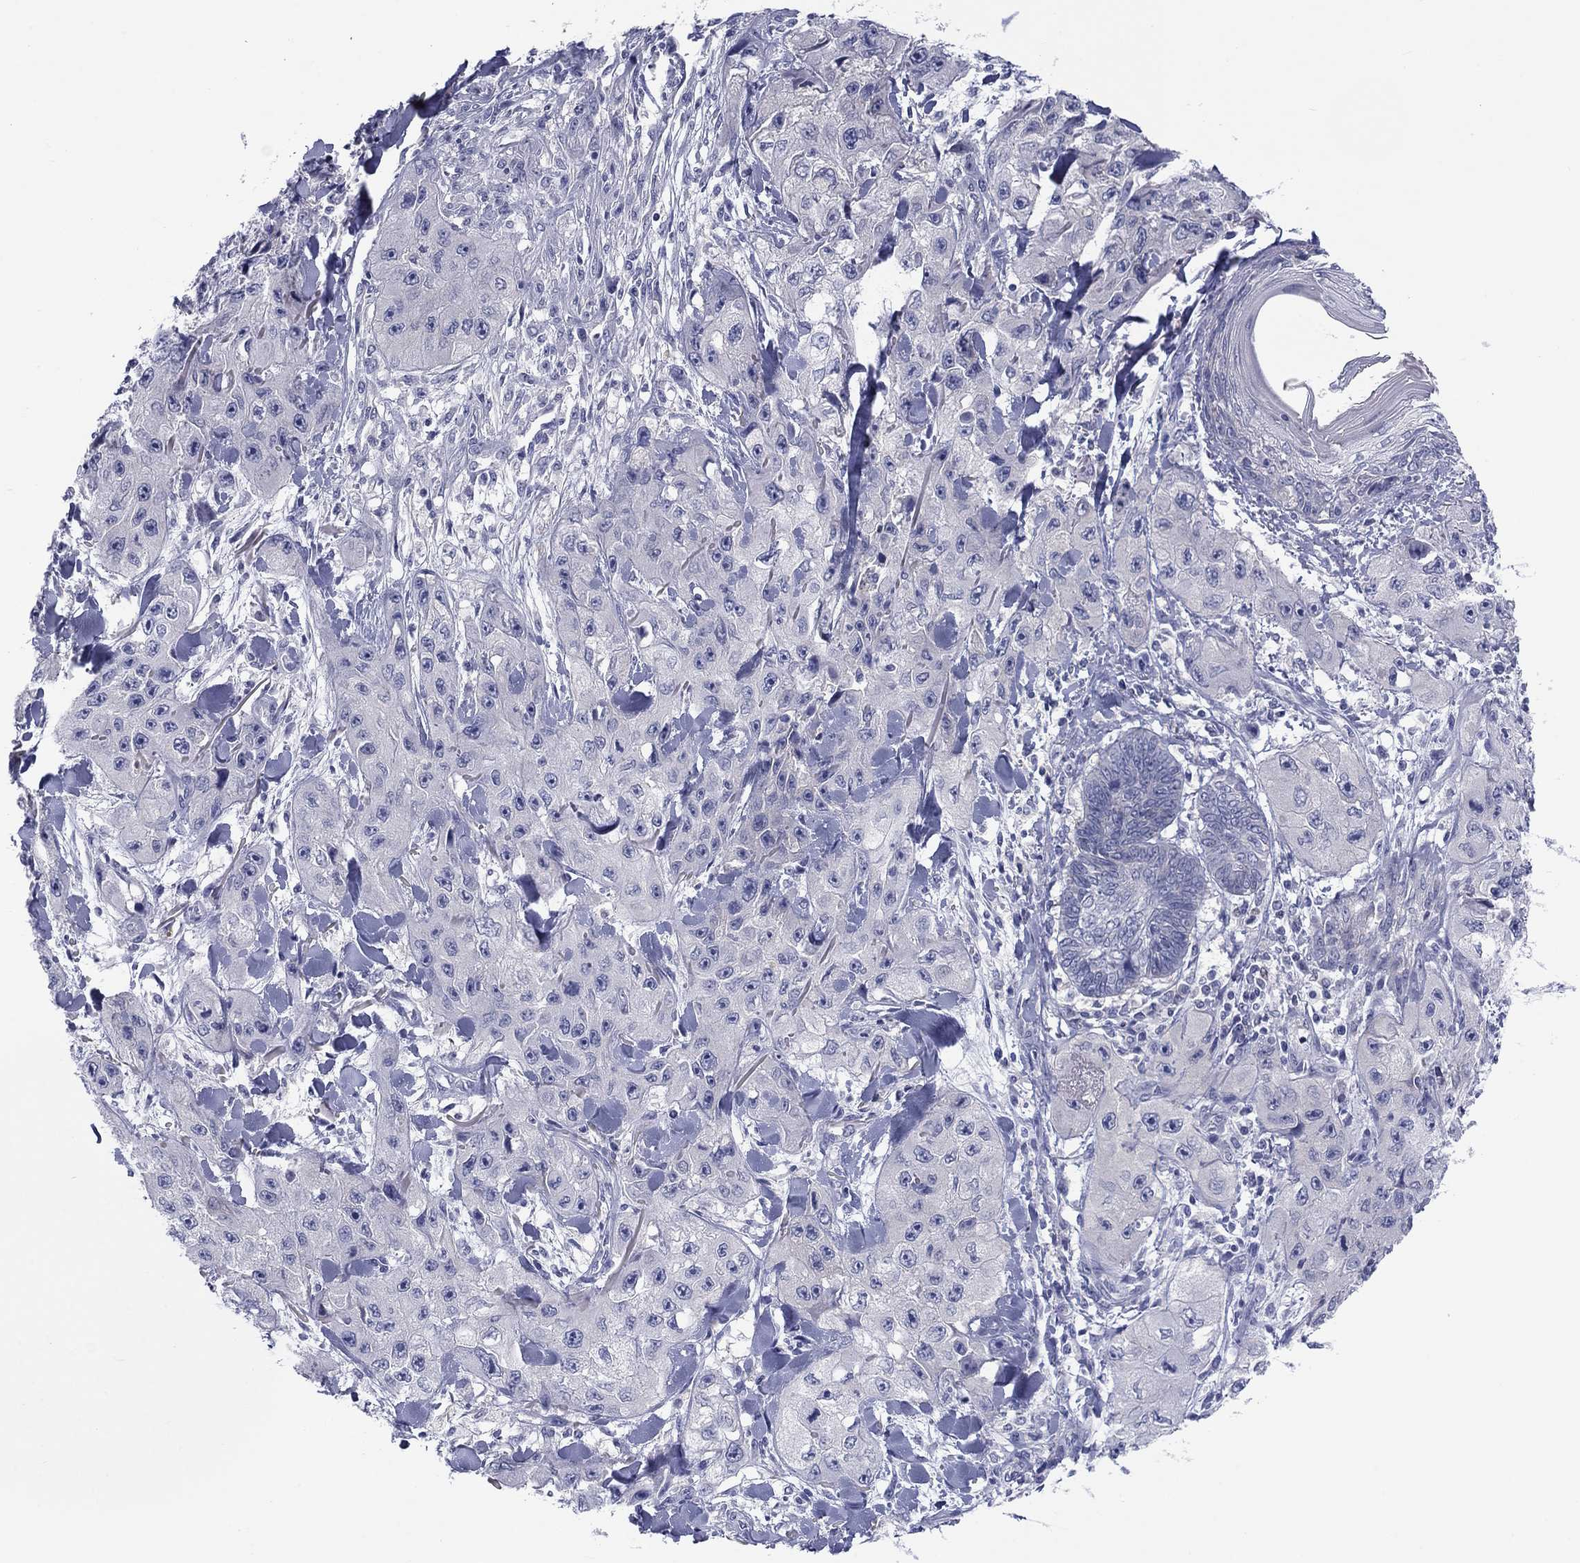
{"staining": {"intensity": "negative", "quantity": "none", "location": "none"}, "tissue": "skin cancer", "cell_type": "Tumor cells", "image_type": "cancer", "snomed": [{"axis": "morphology", "description": "Squamous cell carcinoma, NOS"}, {"axis": "topography", "description": "Skin"}, {"axis": "topography", "description": "Subcutis"}], "caption": "High power microscopy image of an IHC image of skin cancer (squamous cell carcinoma), revealing no significant positivity in tumor cells. The staining is performed using DAB (3,3'-diaminobenzidine) brown chromogen with nuclei counter-stained in using hematoxylin.", "gene": "CACNA1A", "patient": {"sex": "male", "age": 73}}